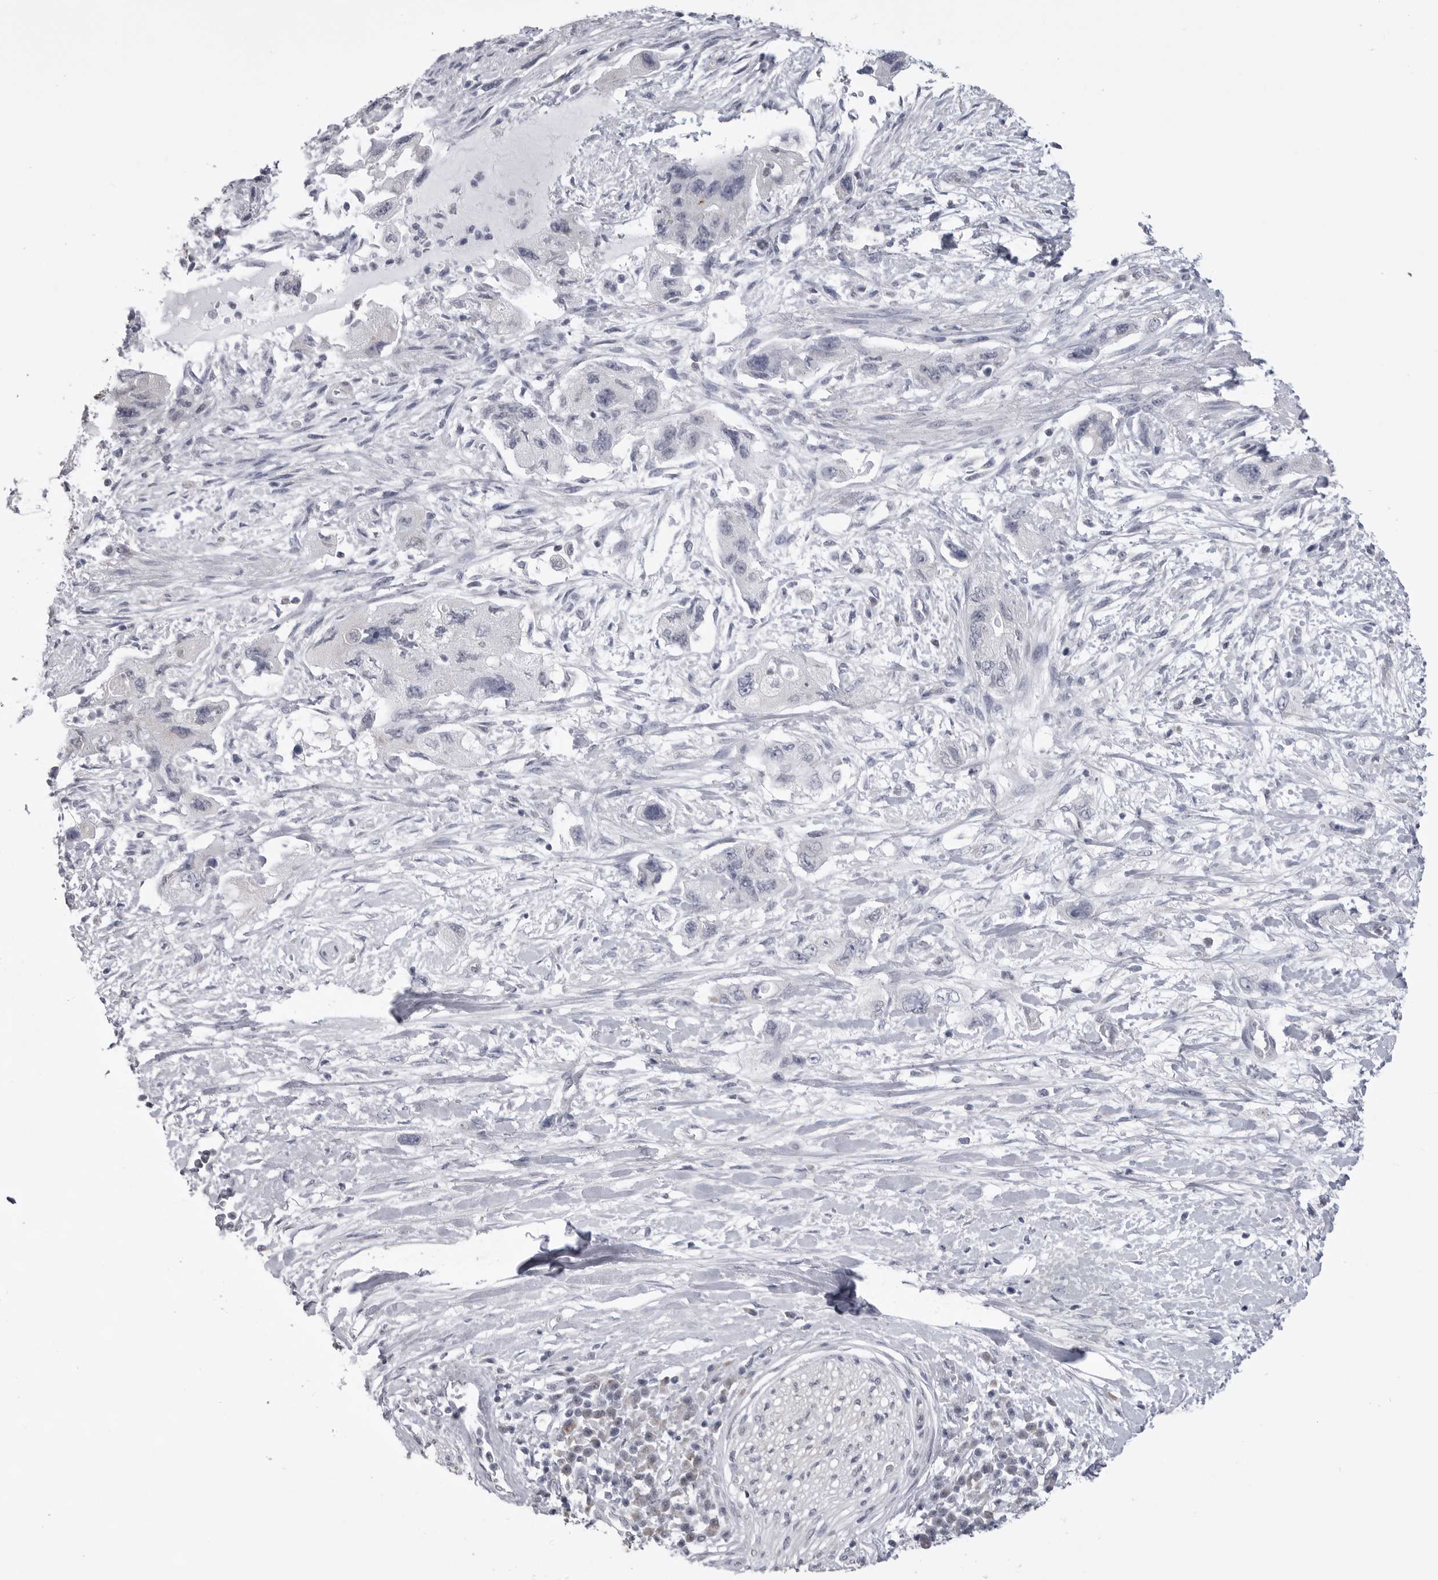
{"staining": {"intensity": "negative", "quantity": "none", "location": "none"}, "tissue": "pancreatic cancer", "cell_type": "Tumor cells", "image_type": "cancer", "snomed": [{"axis": "morphology", "description": "Adenocarcinoma, NOS"}, {"axis": "topography", "description": "Pancreas"}], "caption": "DAB immunohistochemical staining of human pancreatic adenocarcinoma shows no significant staining in tumor cells.", "gene": "FH", "patient": {"sex": "female", "age": 73}}